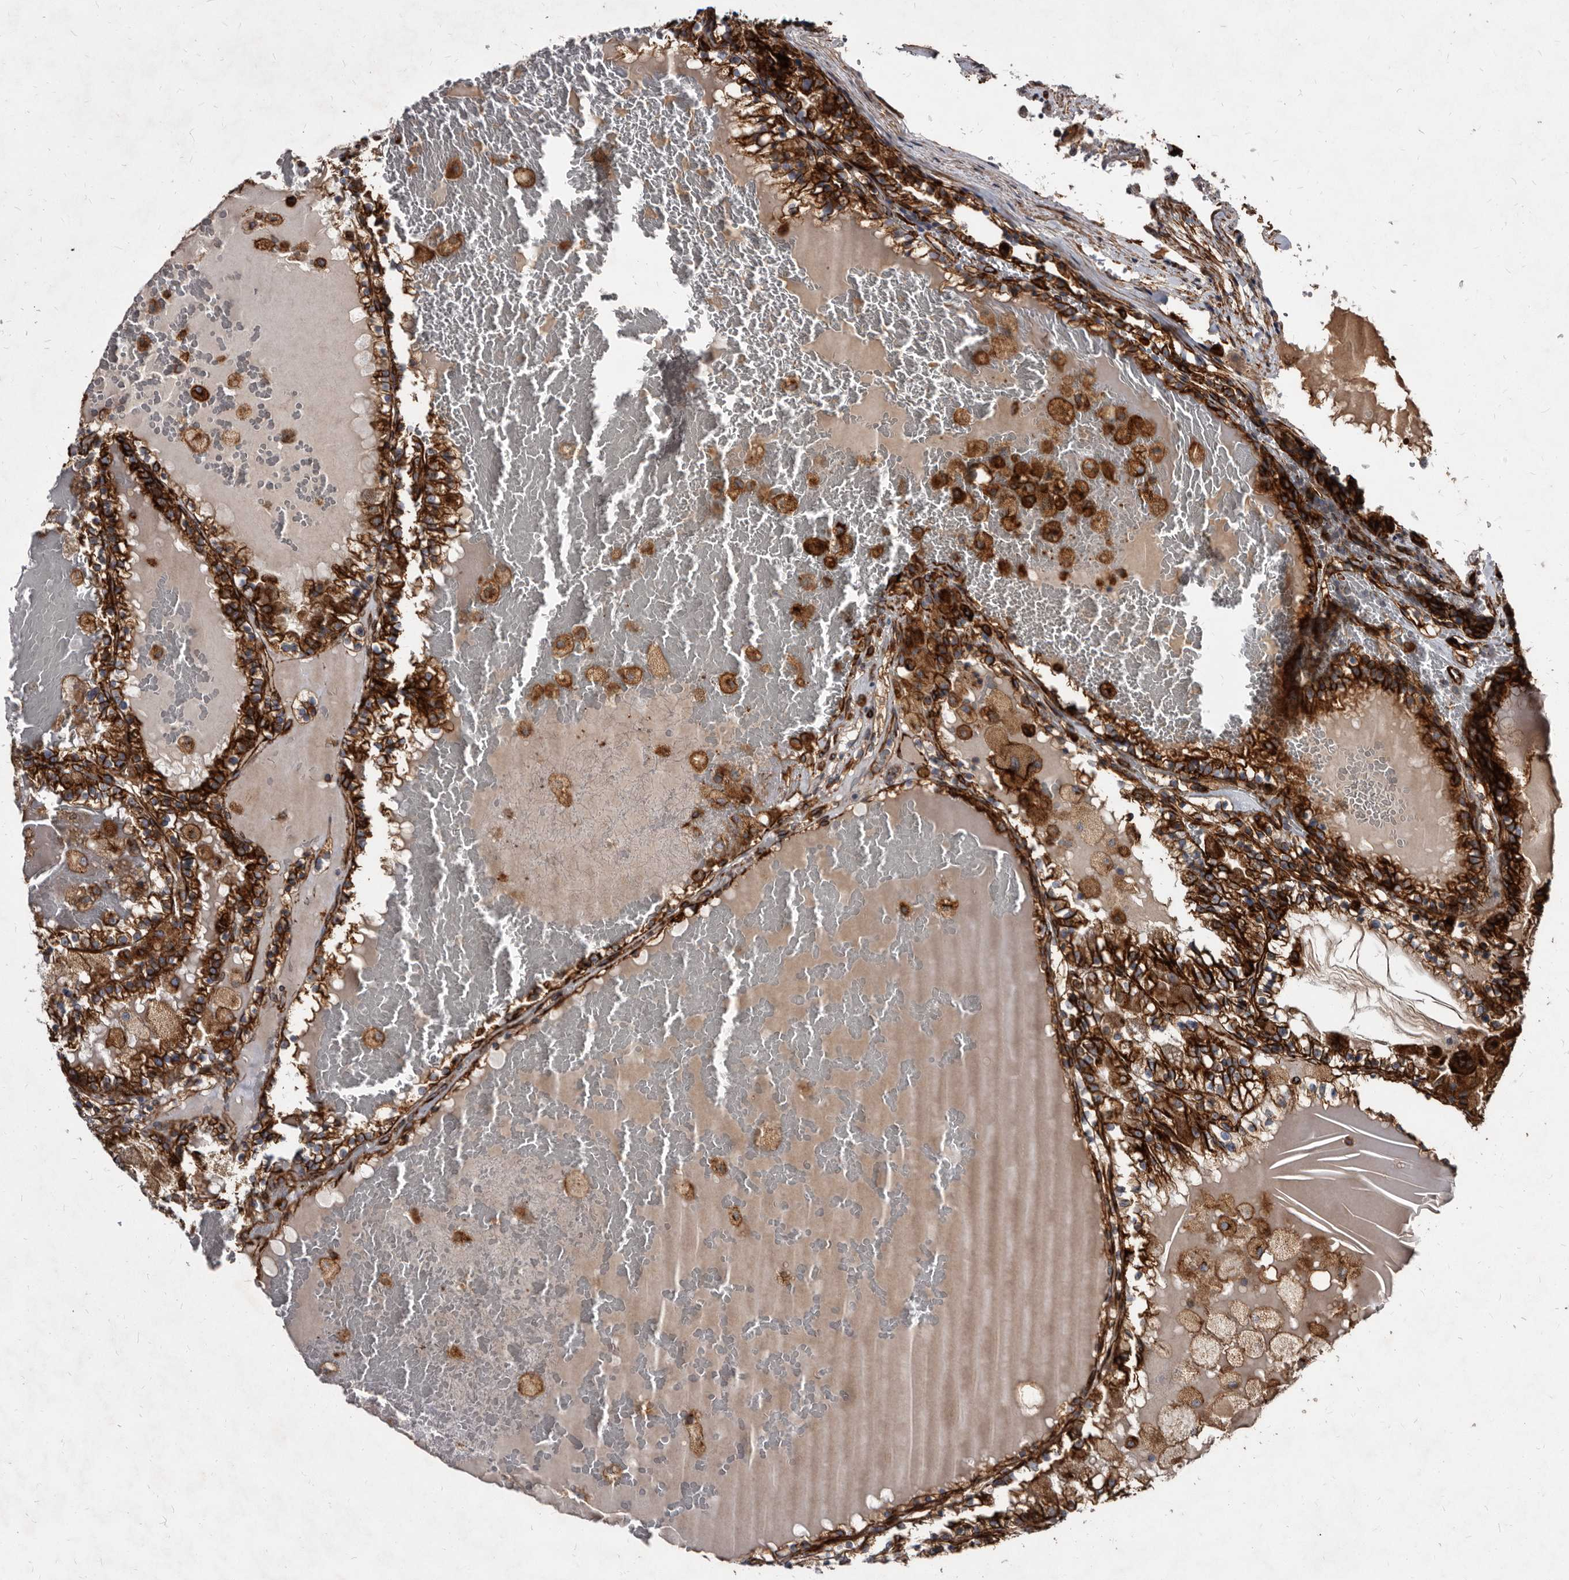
{"staining": {"intensity": "strong", "quantity": ">75%", "location": "cytoplasmic/membranous"}, "tissue": "renal cancer", "cell_type": "Tumor cells", "image_type": "cancer", "snomed": [{"axis": "morphology", "description": "Adenocarcinoma, NOS"}, {"axis": "topography", "description": "Kidney"}], "caption": "Renal adenocarcinoma was stained to show a protein in brown. There is high levels of strong cytoplasmic/membranous staining in approximately >75% of tumor cells. Nuclei are stained in blue.", "gene": "KCTD20", "patient": {"sex": "female", "age": 56}}